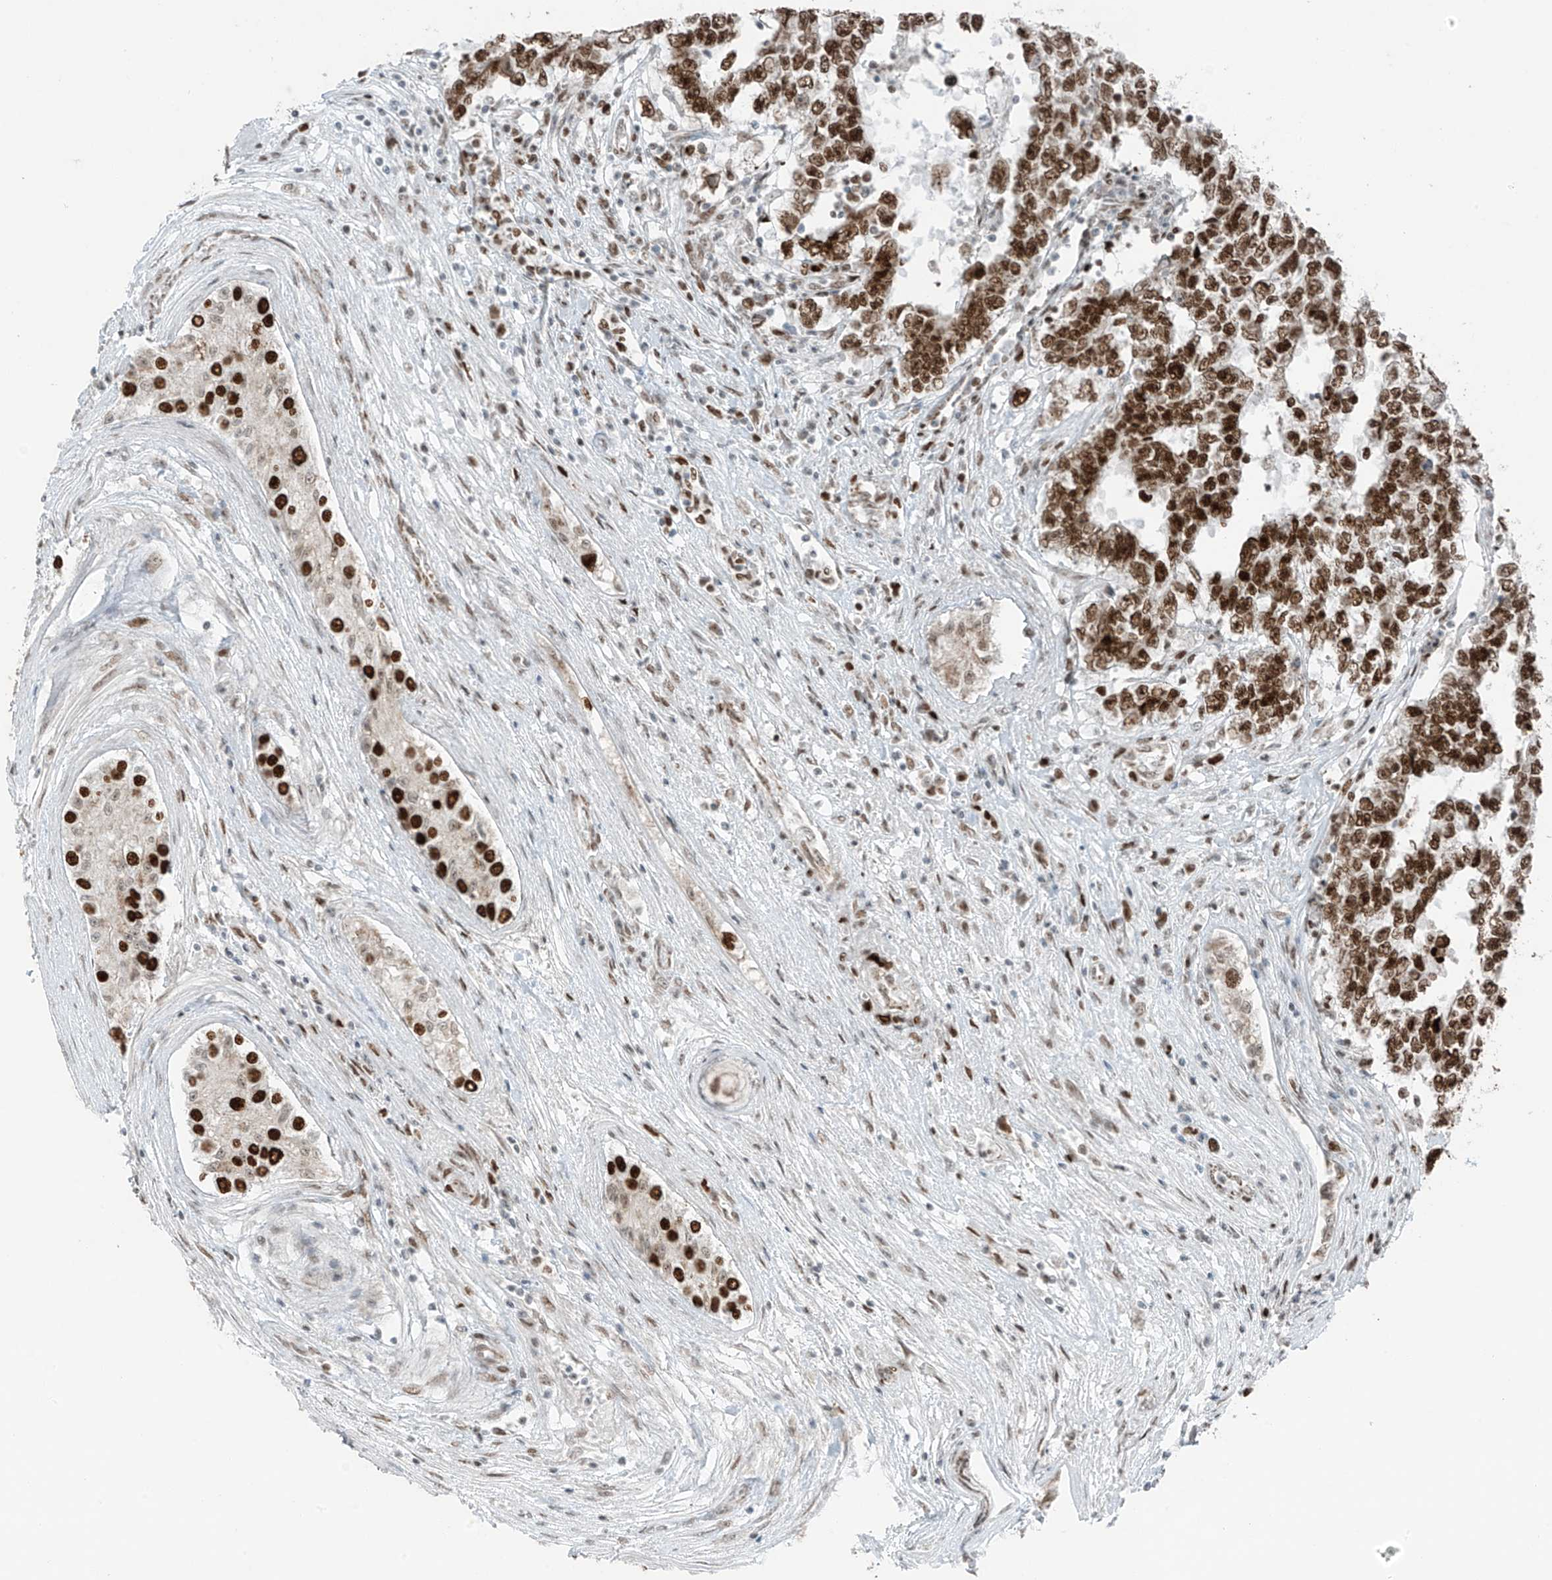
{"staining": {"intensity": "strong", "quantity": ">75%", "location": "nuclear"}, "tissue": "testis cancer", "cell_type": "Tumor cells", "image_type": "cancer", "snomed": [{"axis": "morphology", "description": "Carcinoma, Embryonal, NOS"}, {"axis": "topography", "description": "Testis"}], "caption": "A brown stain labels strong nuclear staining of a protein in testis embryonal carcinoma tumor cells.", "gene": "WRNIP1", "patient": {"sex": "male", "age": 25}}